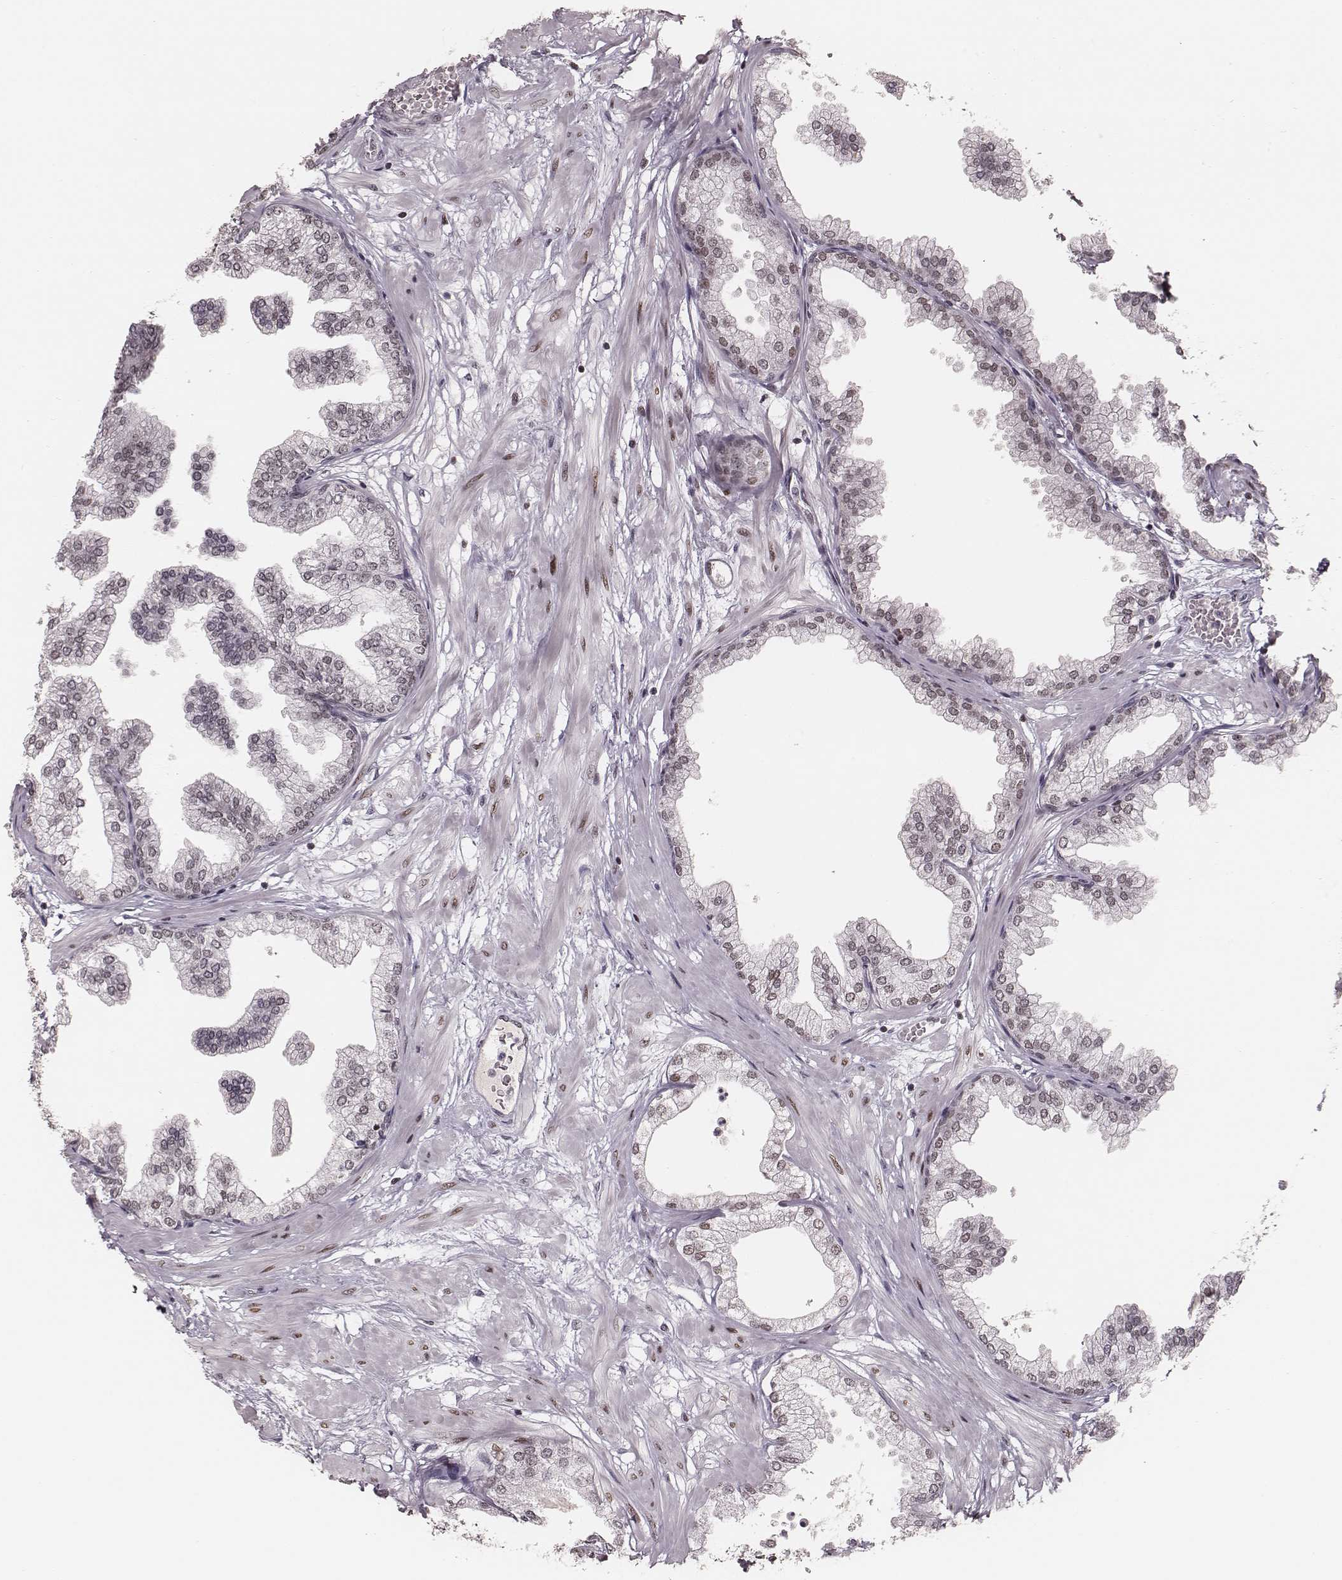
{"staining": {"intensity": "weak", "quantity": ">75%", "location": "nuclear"}, "tissue": "prostate", "cell_type": "Glandular cells", "image_type": "normal", "snomed": [{"axis": "morphology", "description": "Normal tissue, NOS"}, {"axis": "topography", "description": "Prostate"}], "caption": "Immunohistochemistry (IHC) of normal prostate displays low levels of weak nuclear expression in about >75% of glandular cells.", "gene": "PARP1", "patient": {"sex": "male", "age": 37}}